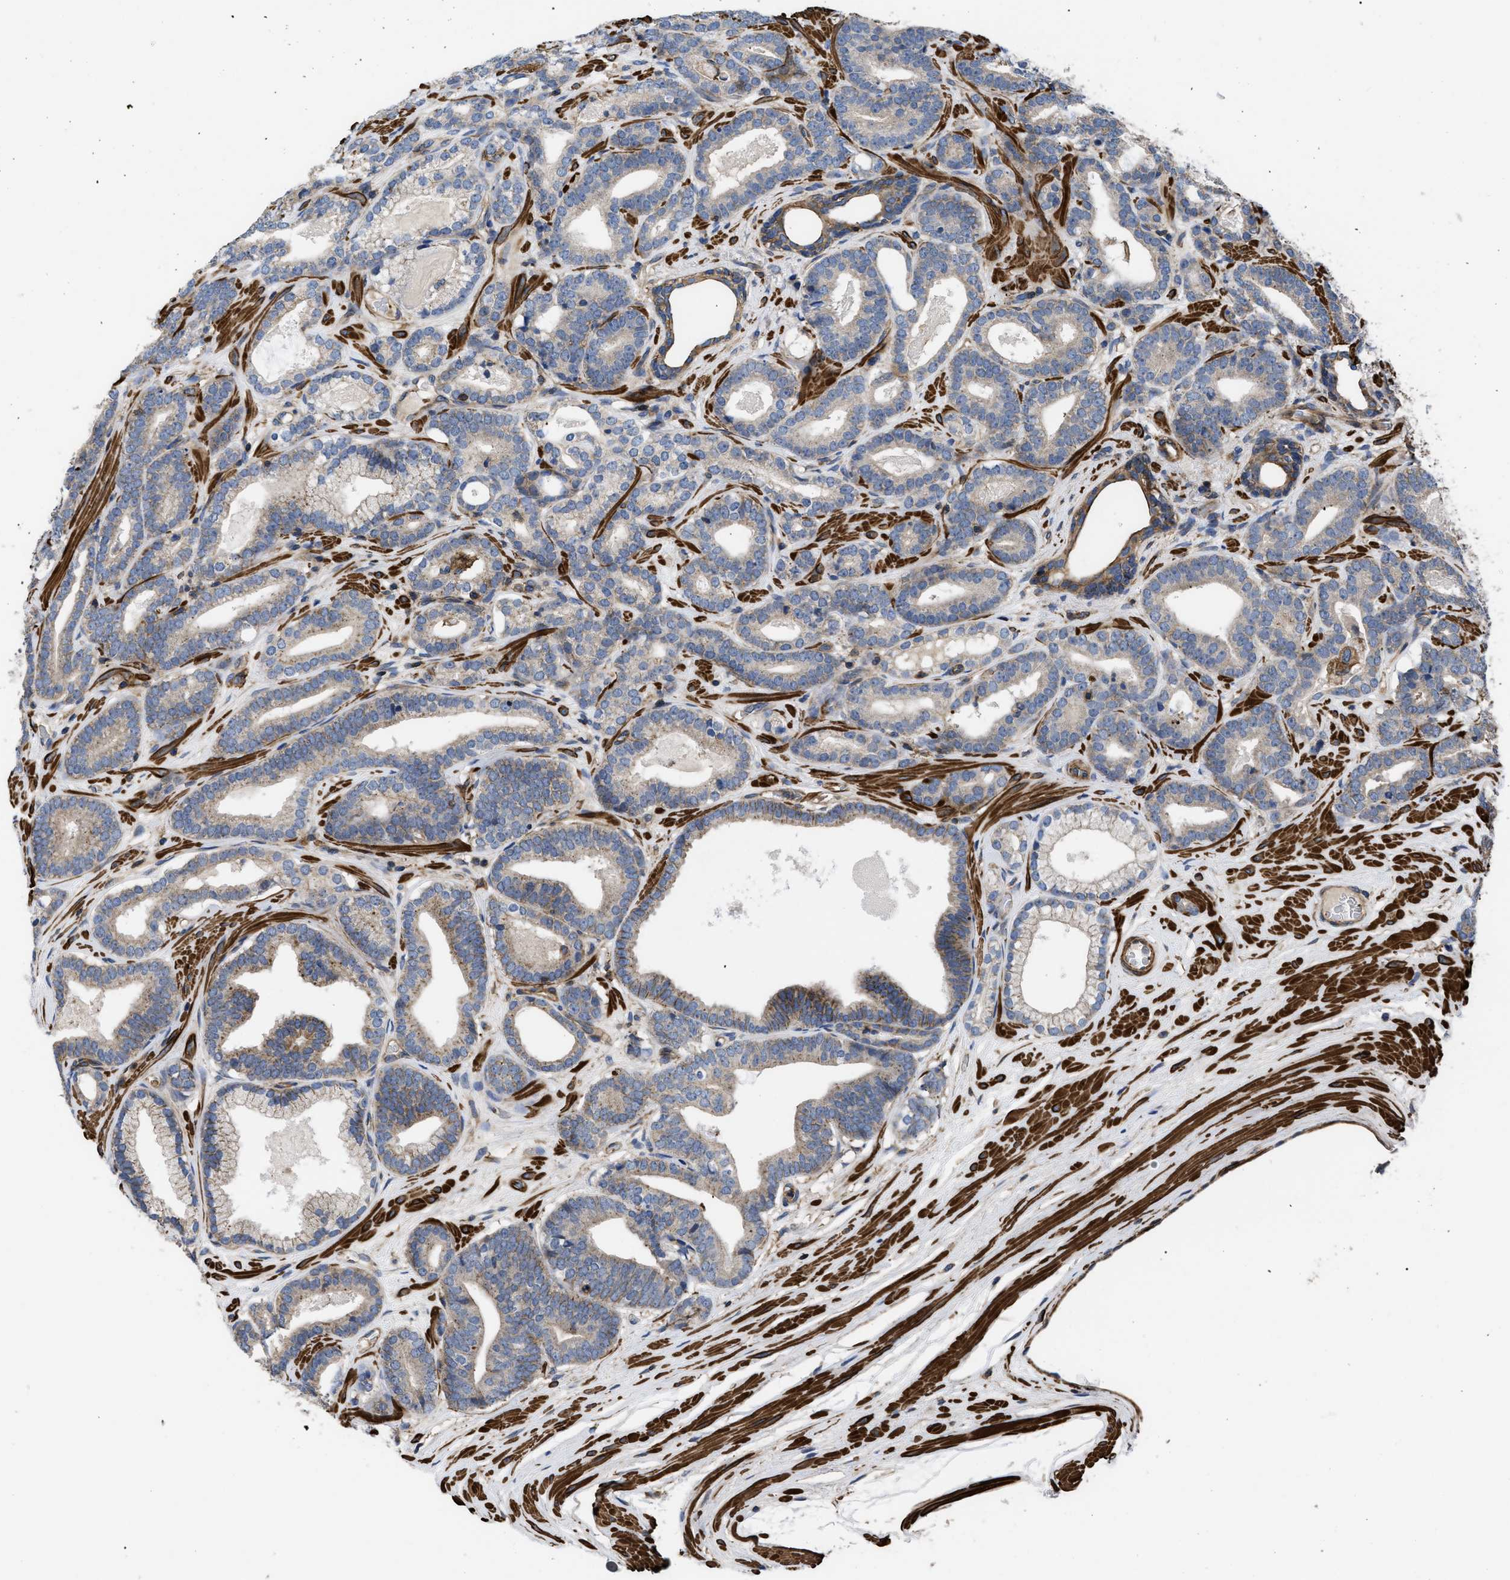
{"staining": {"intensity": "weak", "quantity": "25%-75%", "location": "cytoplasmic/membranous"}, "tissue": "prostate cancer", "cell_type": "Tumor cells", "image_type": "cancer", "snomed": [{"axis": "morphology", "description": "Adenocarcinoma, High grade"}, {"axis": "topography", "description": "Prostate"}], "caption": "Tumor cells display low levels of weak cytoplasmic/membranous positivity in about 25%-75% of cells in human prostate high-grade adenocarcinoma.", "gene": "SCUBE2", "patient": {"sex": "male", "age": 60}}